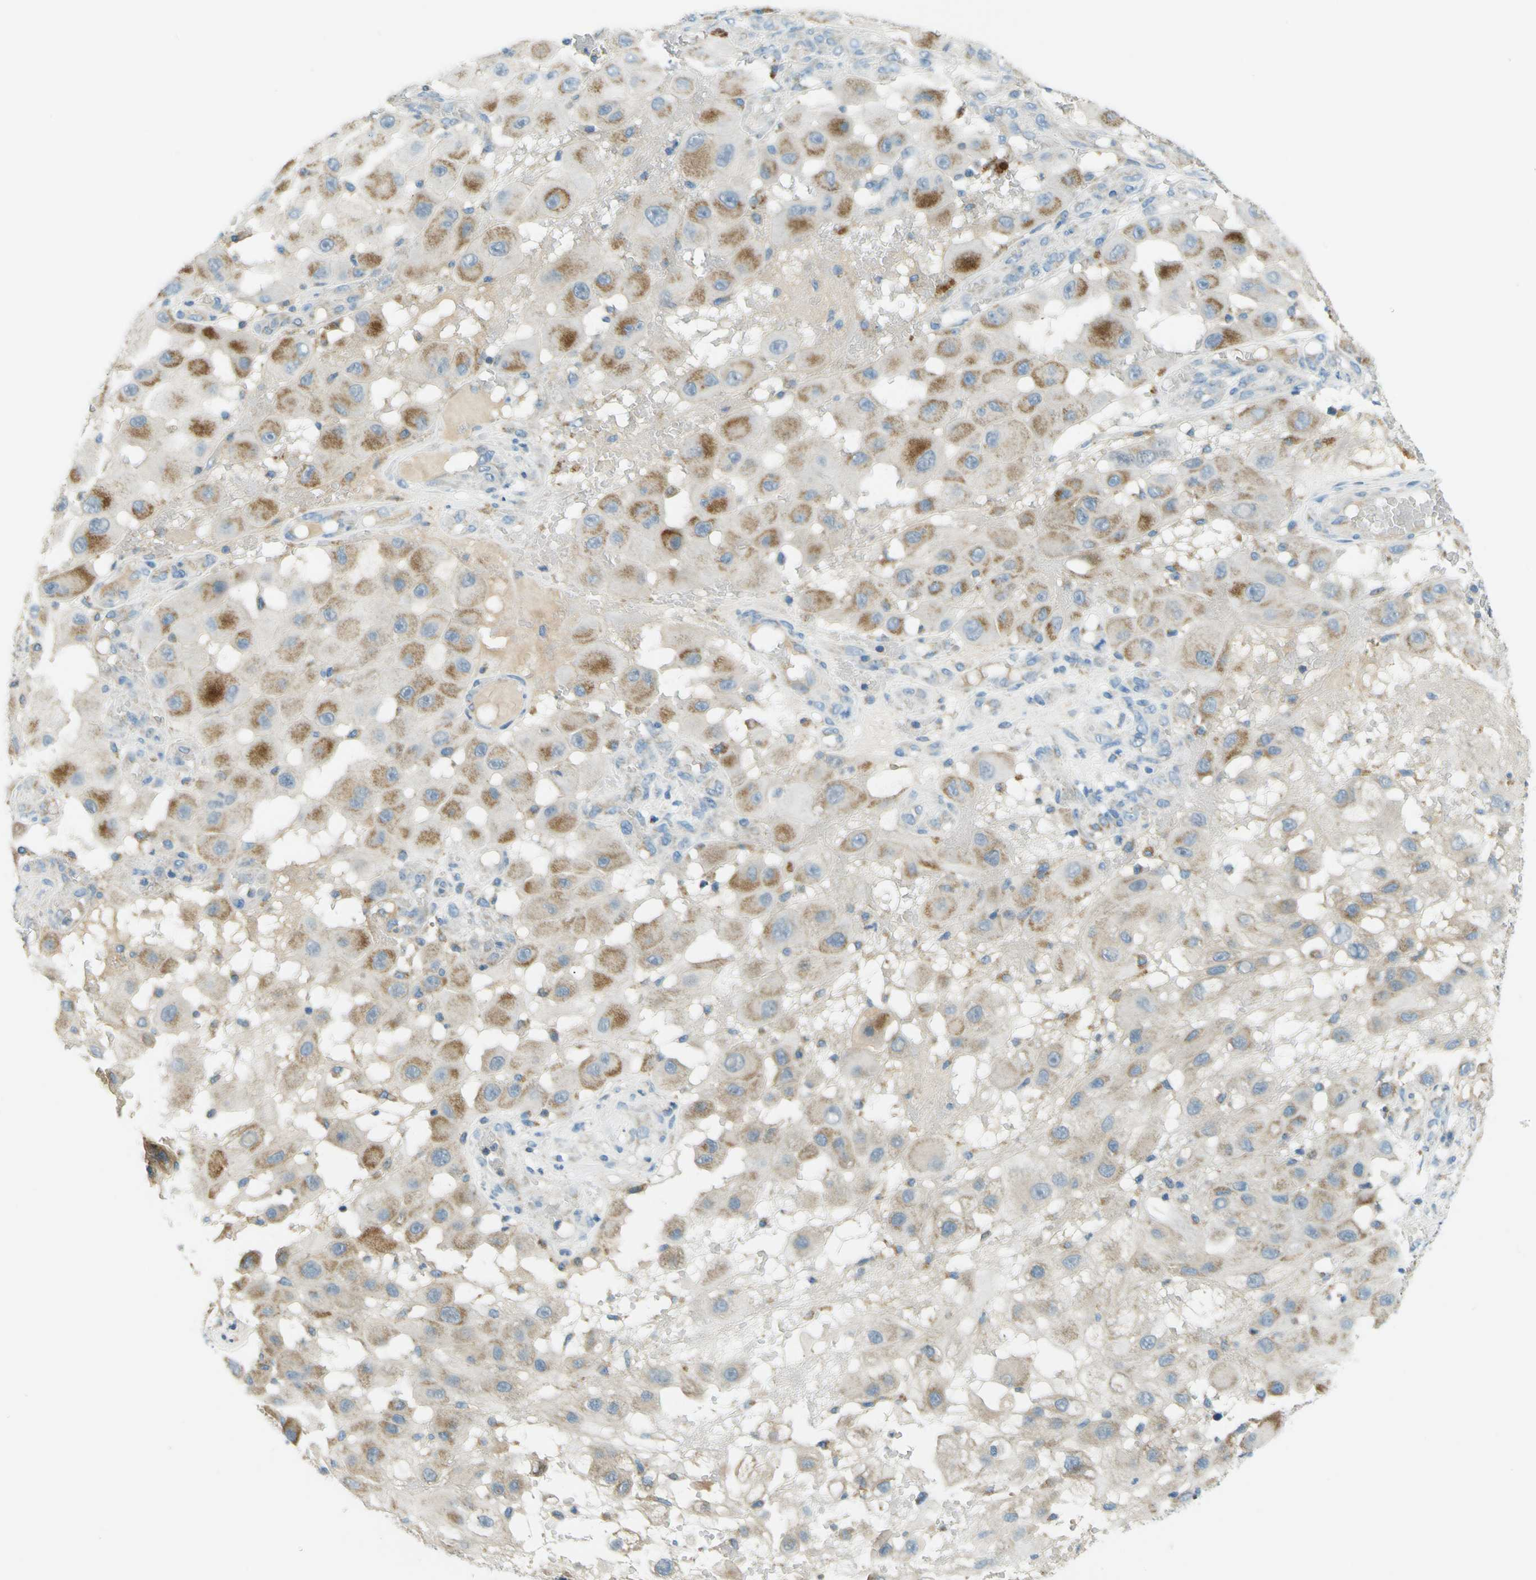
{"staining": {"intensity": "moderate", "quantity": ">75%", "location": "cytoplasmic/membranous"}, "tissue": "melanoma", "cell_type": "Tumor cells", "image_type": "cancer", "snomed": [{"axis": "morphology", "description": "Malignant melanoma, NOS"}, {"axis": "topography", "description": "Skin"}], "caption": "The micrograph reveals a brown stain indicating the presence of a protein in the cytoplasmic/membranous of tumor cells in malignant melanoma.", "gene": "FKTN", "patient": {"sex": "female", "age": 81}}